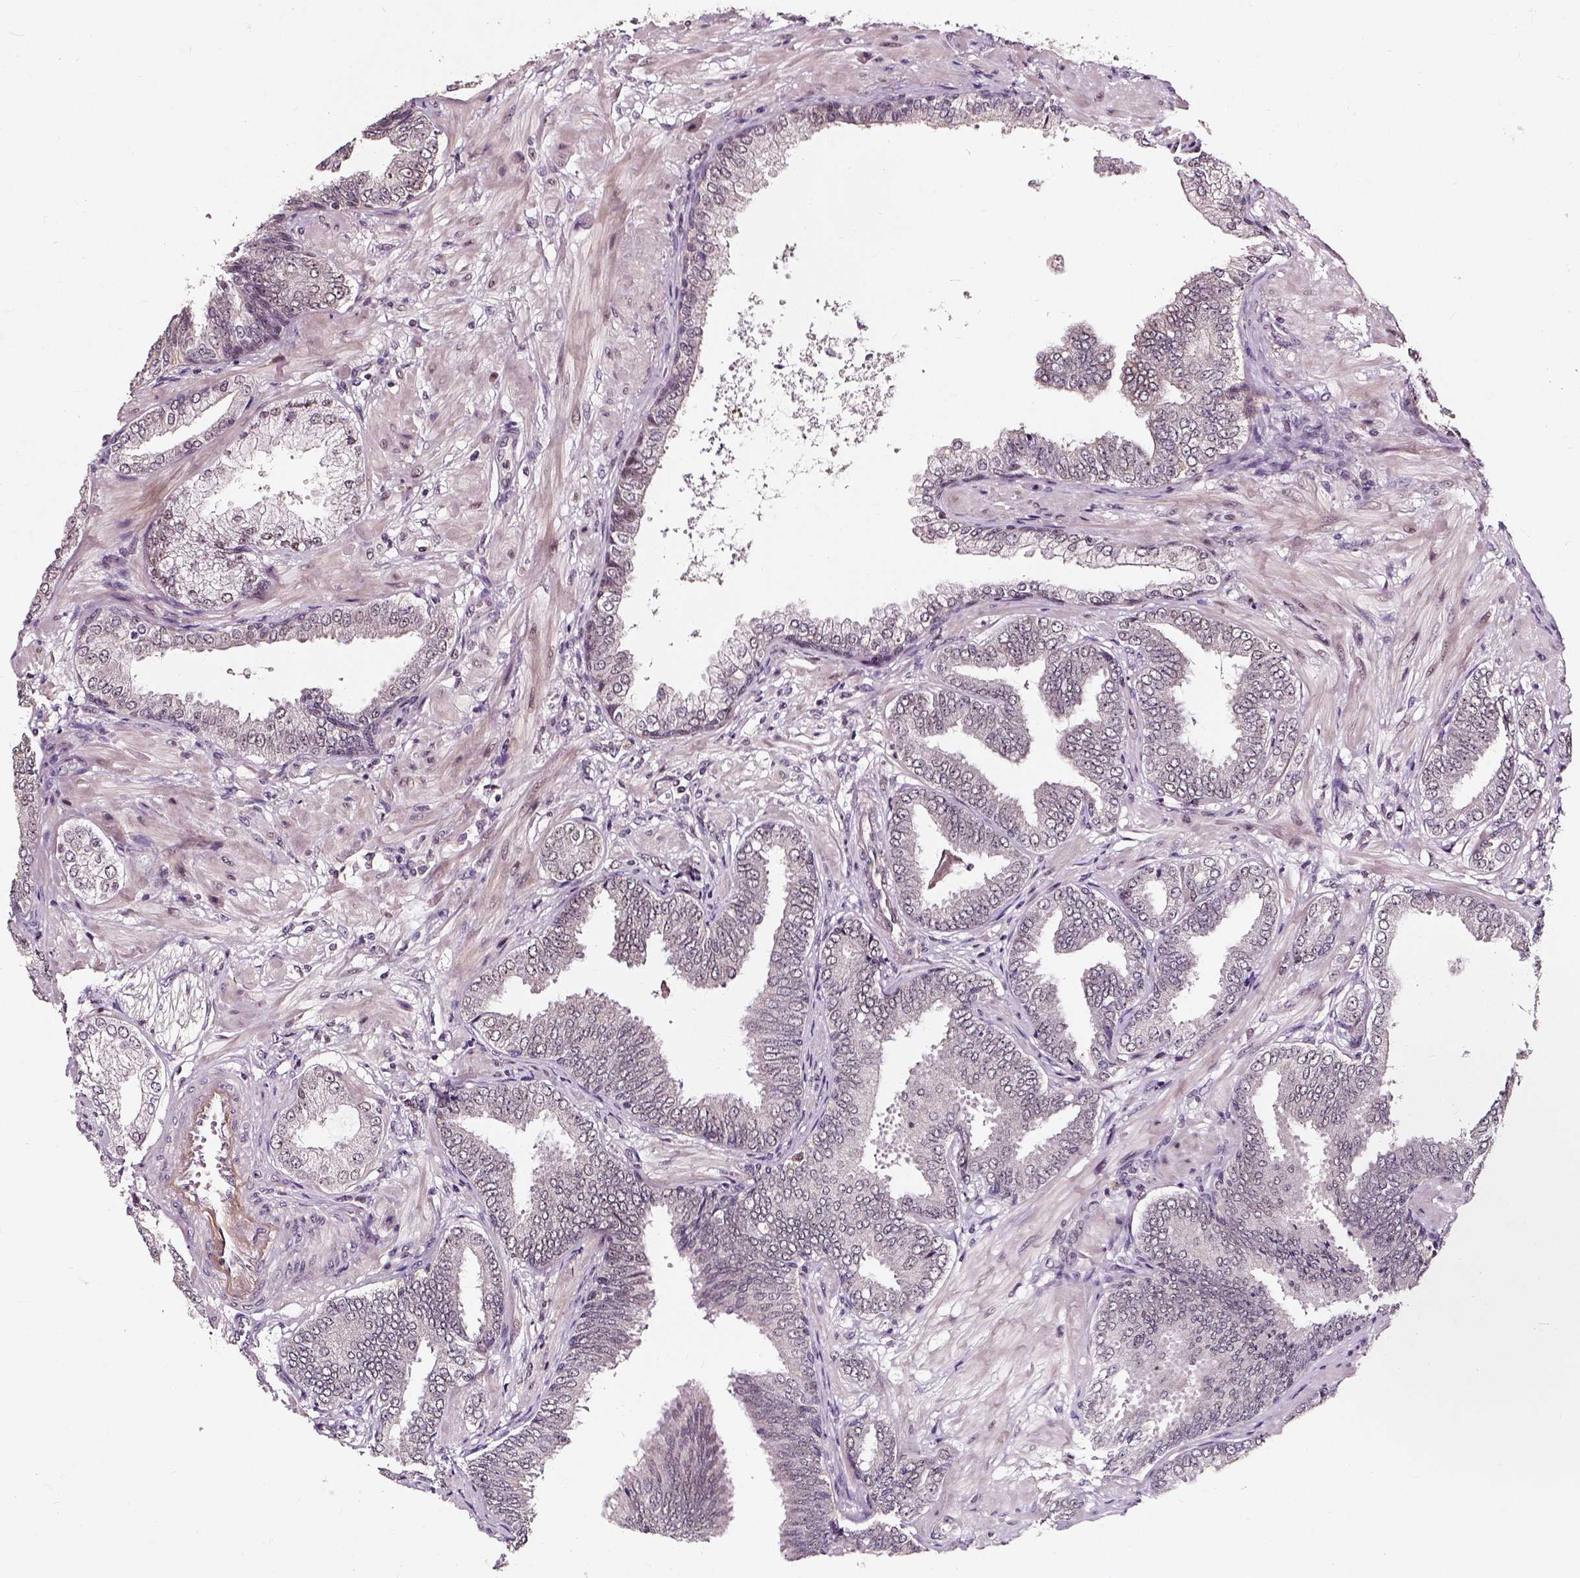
{"staining": {"intensity": "weak", "quantity": "<25%", "location": "nuclear"}, "tissue": "prostate cancer", "cell_type": "Tumor cells", "image_type": "cancer", "snomed": [{"axis": "morphology", "description": "Adenocarcinoma, Low grade"}, {"axis": "topography", "description": "Prostate"}], "caption": "Immunohistochemistry (IHC) histopathology image of human prostate cancer (low-grade adenocarcinoma) stained for a protein (brown), which reveals no positivity in tumor cells.", "gene": "NACC1", "patient": {"sex": "male", "age": 55}}